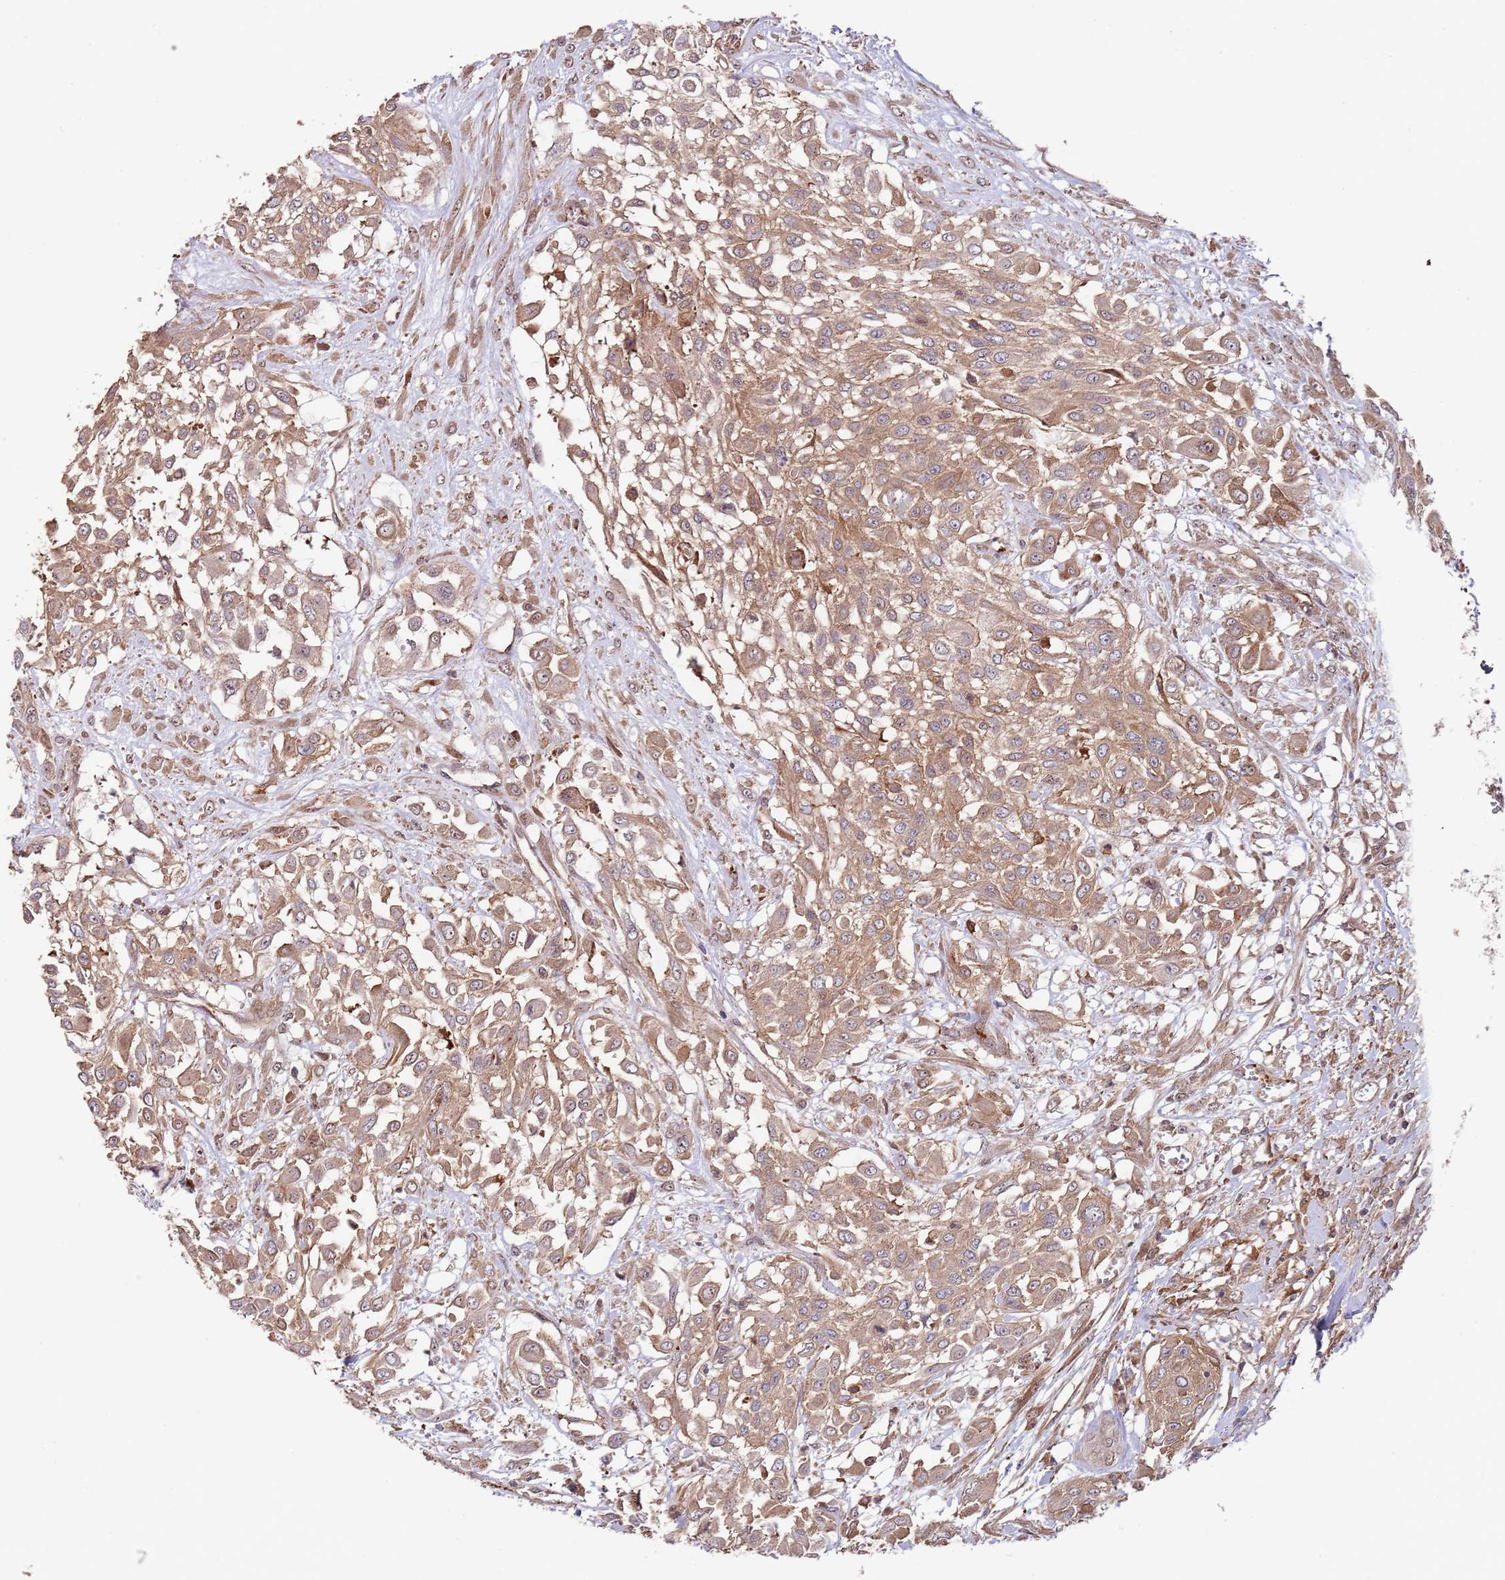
{"staining": {"intensity": "moderate", "quantity": ">75%", "location": "cytoplasmic/membranous"}, "tissue": "urothelial cancer", "cell_type": "Tumor cells", "image_type": "cancer", "snomed": [{"axis": "morphology", "description": "Urothelial carcinoma, High grade"}, {"axis": "topography", "description": "Urinary bladder"}], "caption": "Urothelial cancer stained for a protein demonstrates moderate cytoplasmic/membranous positivity in tumor cells. (Brightfield microscopy of DAB IHC at high magnification).", "gene": "RNF19B", "patient": {"sex": "male", "age": 57}}